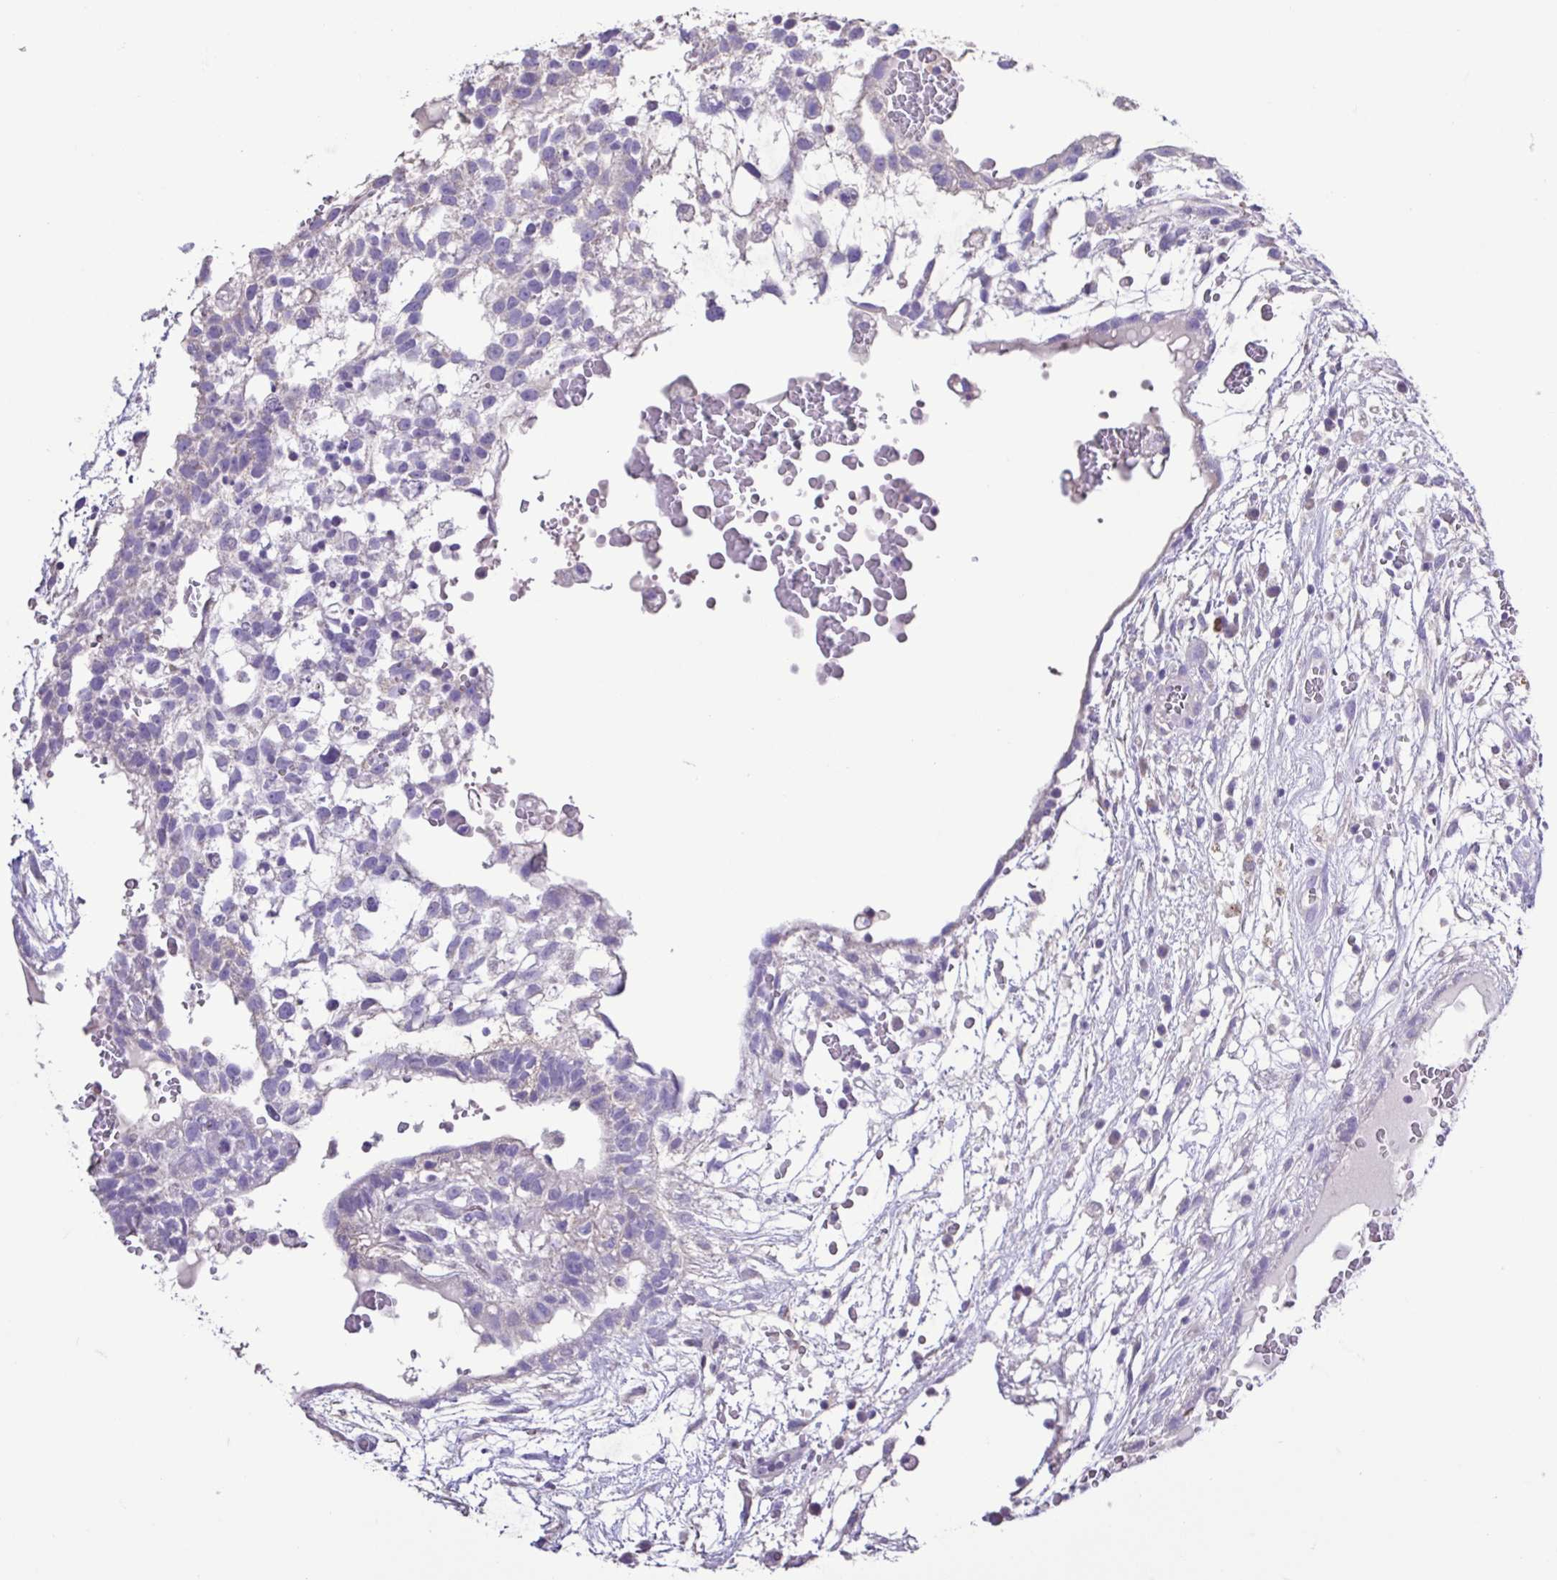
{"staining": {"intensity": "negative", "quantity": "none", "location": "none"}, "tissue": "testis cancer", "cell_type": "Tumor cells", "image_type": "cancer", "snomed": [{"axis": "morphology", "description": "Normal tissue, NOS"}, {"axis": "morphology", "description": "Carcinoma, Embryonal, NOS"}, {"axis": "topography", "description": "Testis"}], "caption": "Photomicrograph shows no significant protein positivity in tumor cells of testis cancer (embryonal carcinoma). Nuclei are stained in blue.", "gene": "PLA2G4E", "patient": {"sex": "male", "age": 32}}